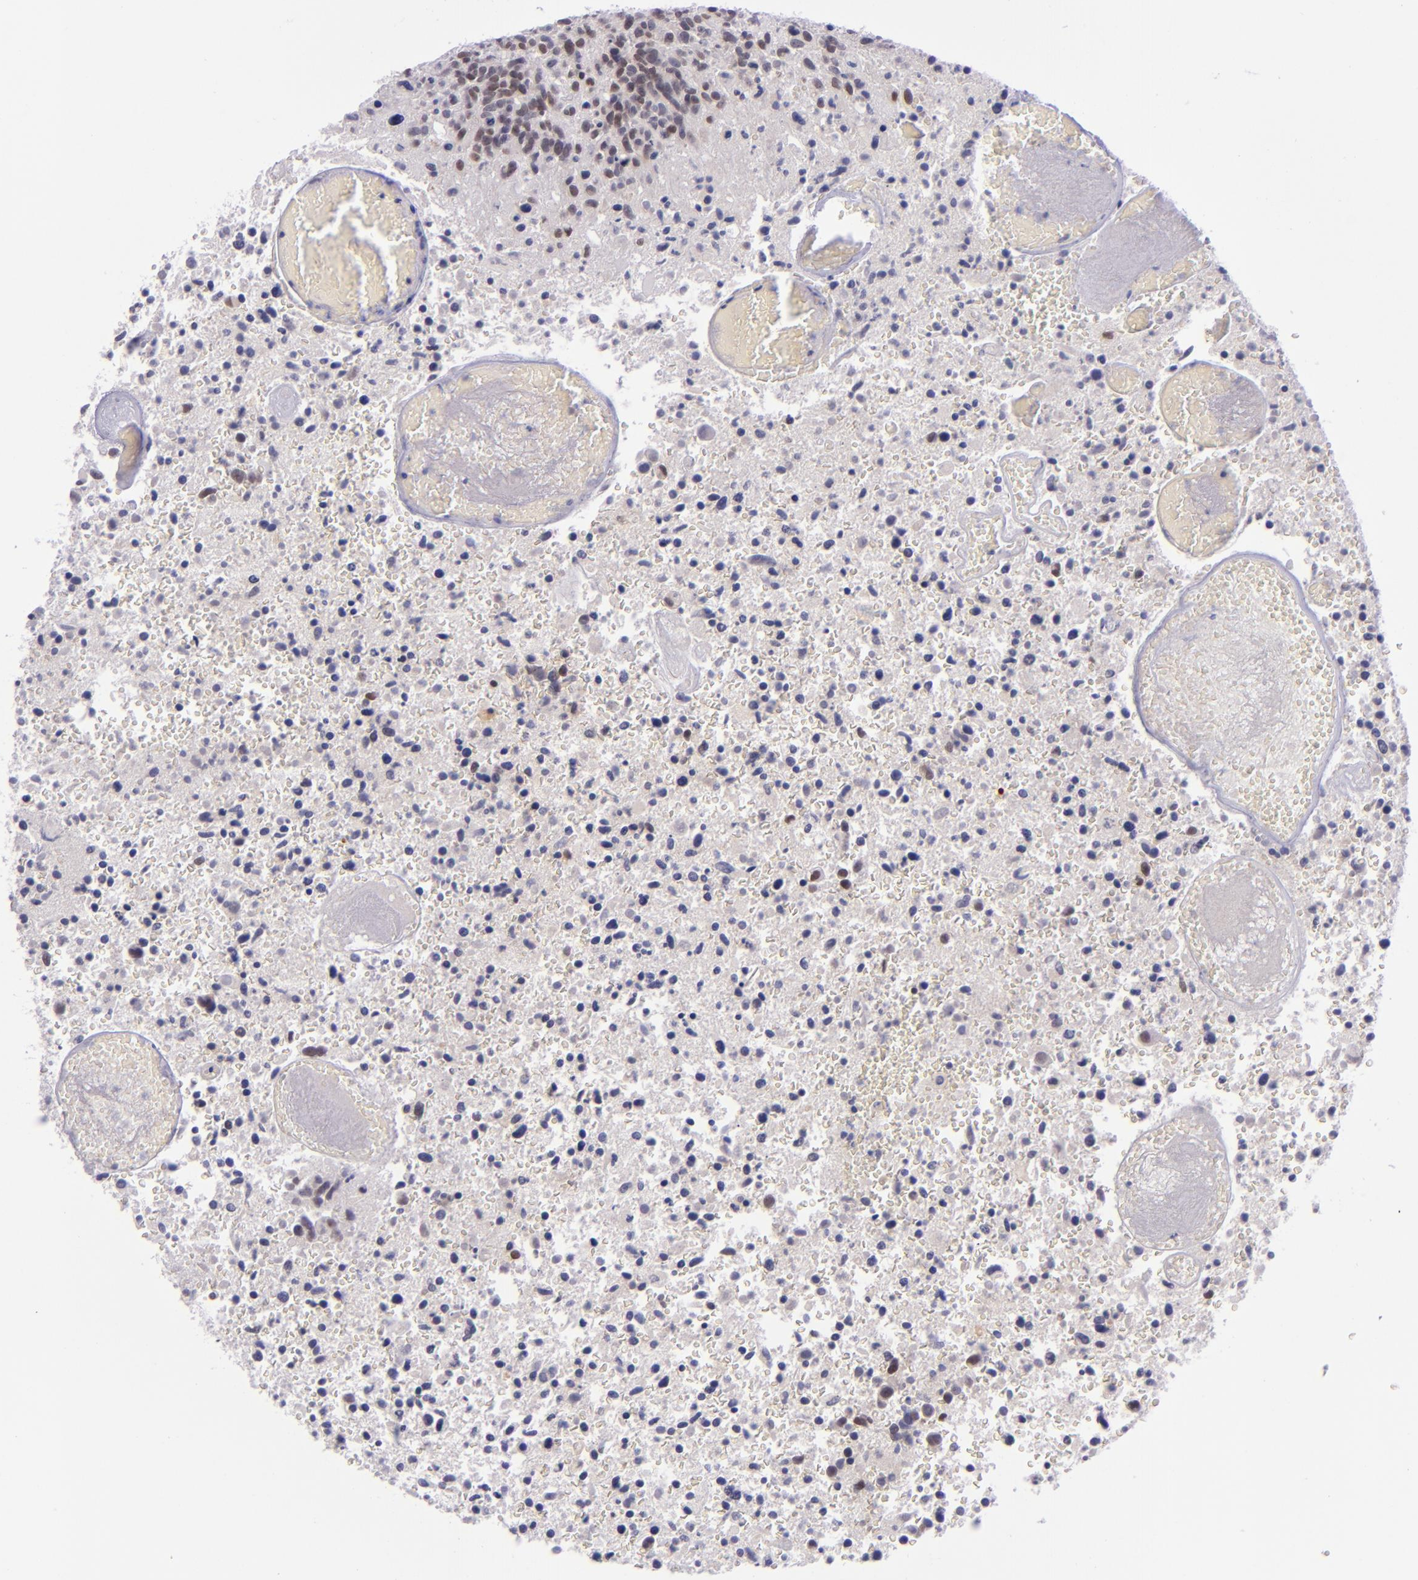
{"staining": {"intensity": "weak", "quantity": "<25%", "location": "nuclear"}, "tissue": "glioma", "cell_type": "Tumor cells", "image_type": "cancer", "snomed": [{"axis": "morphology", "description": "Glioma, malignant, High grade"}, {"axis": "topography", "description": "Brain"}], "caption": "Image shows no protein expression in tumor cells of malignant high-grade glioma tissue.", "gene": "BAG1", "patient": {"sex": "male", "age": 72}}